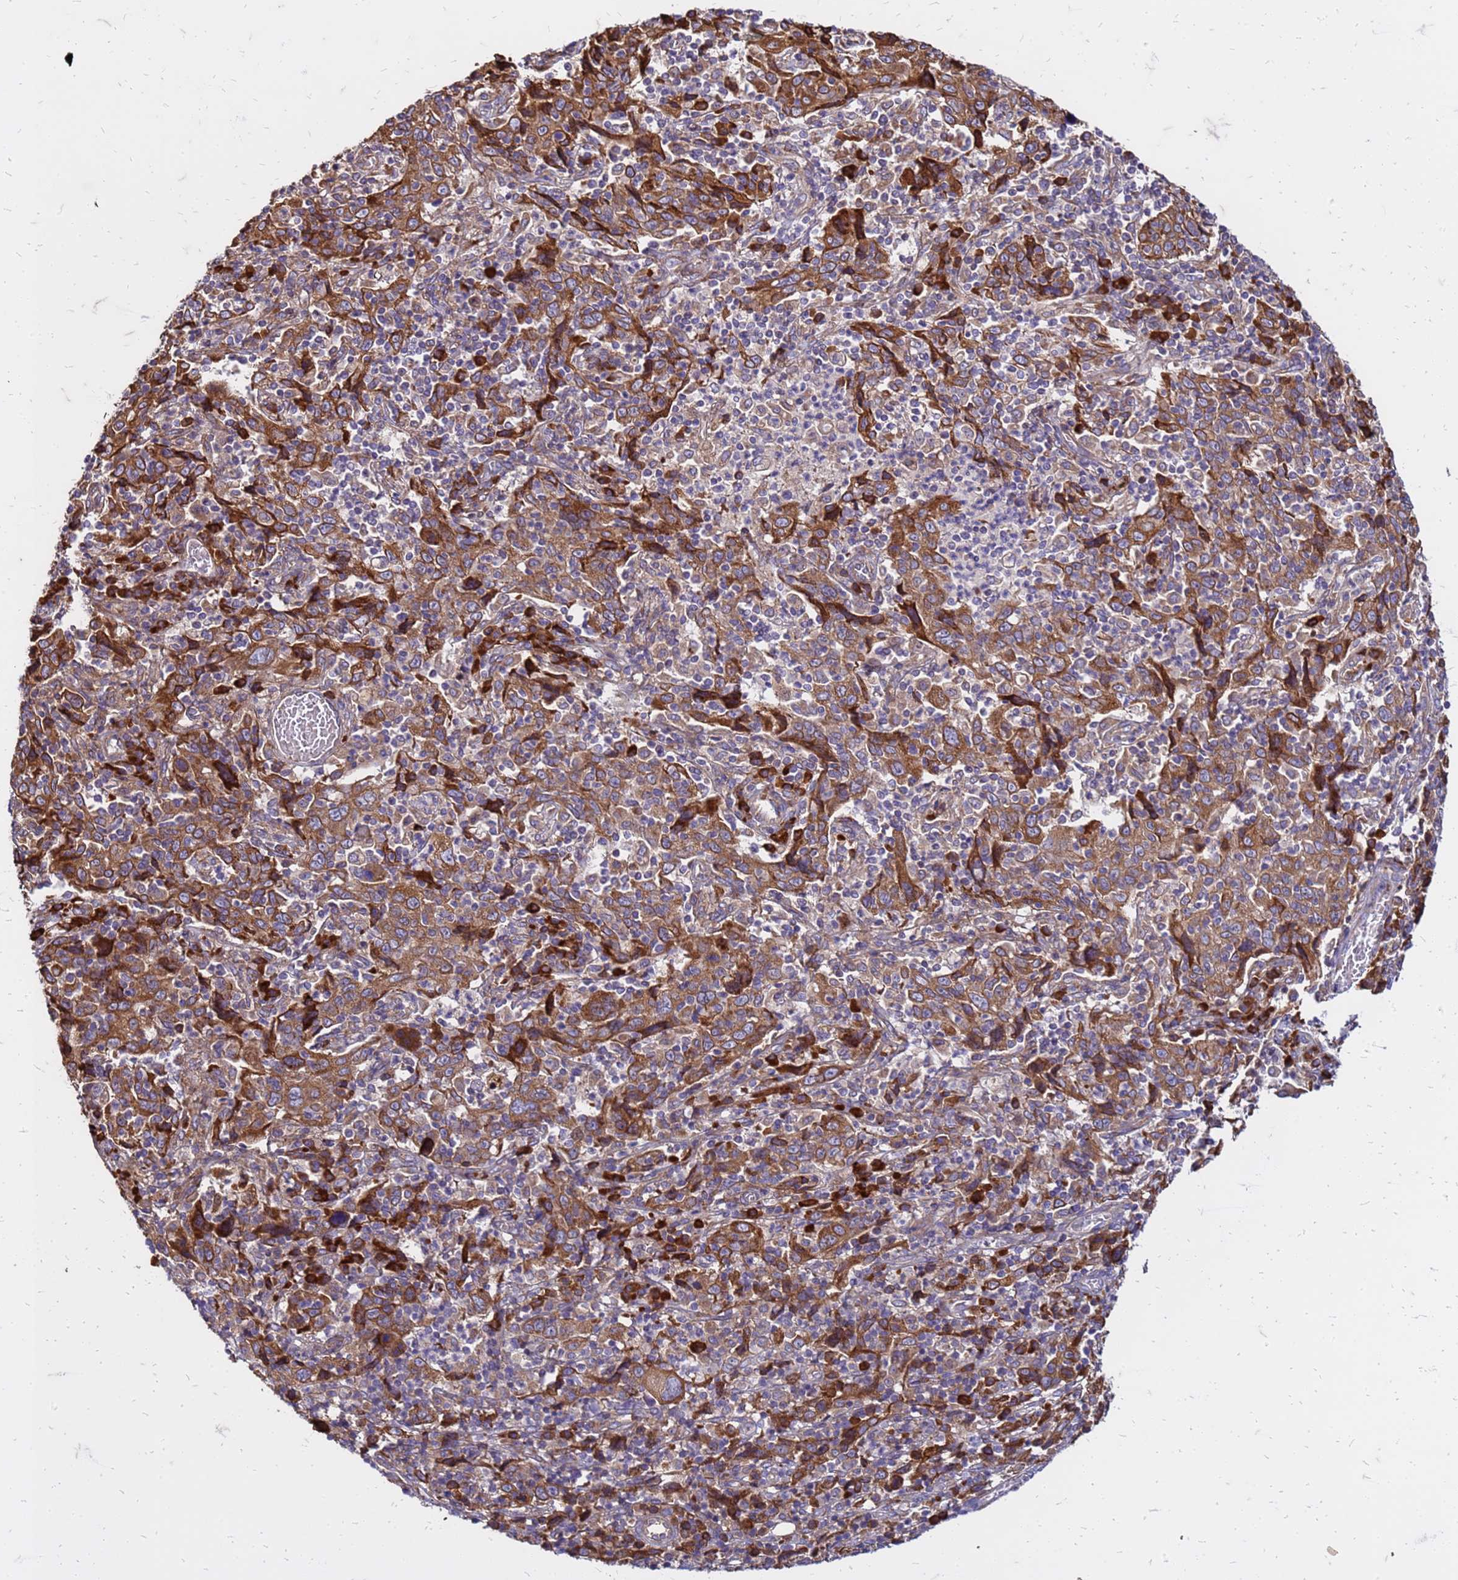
{"staining": {"intensity": "strong", "quantity": ">75%", "location": "cytoplasmic/membranous"}, "tissue": "cervical cancer", "cell_type": "Tumor cells", "image_type": "cancer", "snomed": [{"axis": "morphology", "description": "Squamous cell carcinoma, NOS"}, {"axis": "topography", "description": "Cervix"}], "caption": "Squamous cell carcinoma (cervical) stained for a protein (brown) exhibits strong cytoplasmic/membranous positive staining in about >75% of tumor cells.", "gene": "VMO1", "patient": {"sex": "female", "age": 46}}